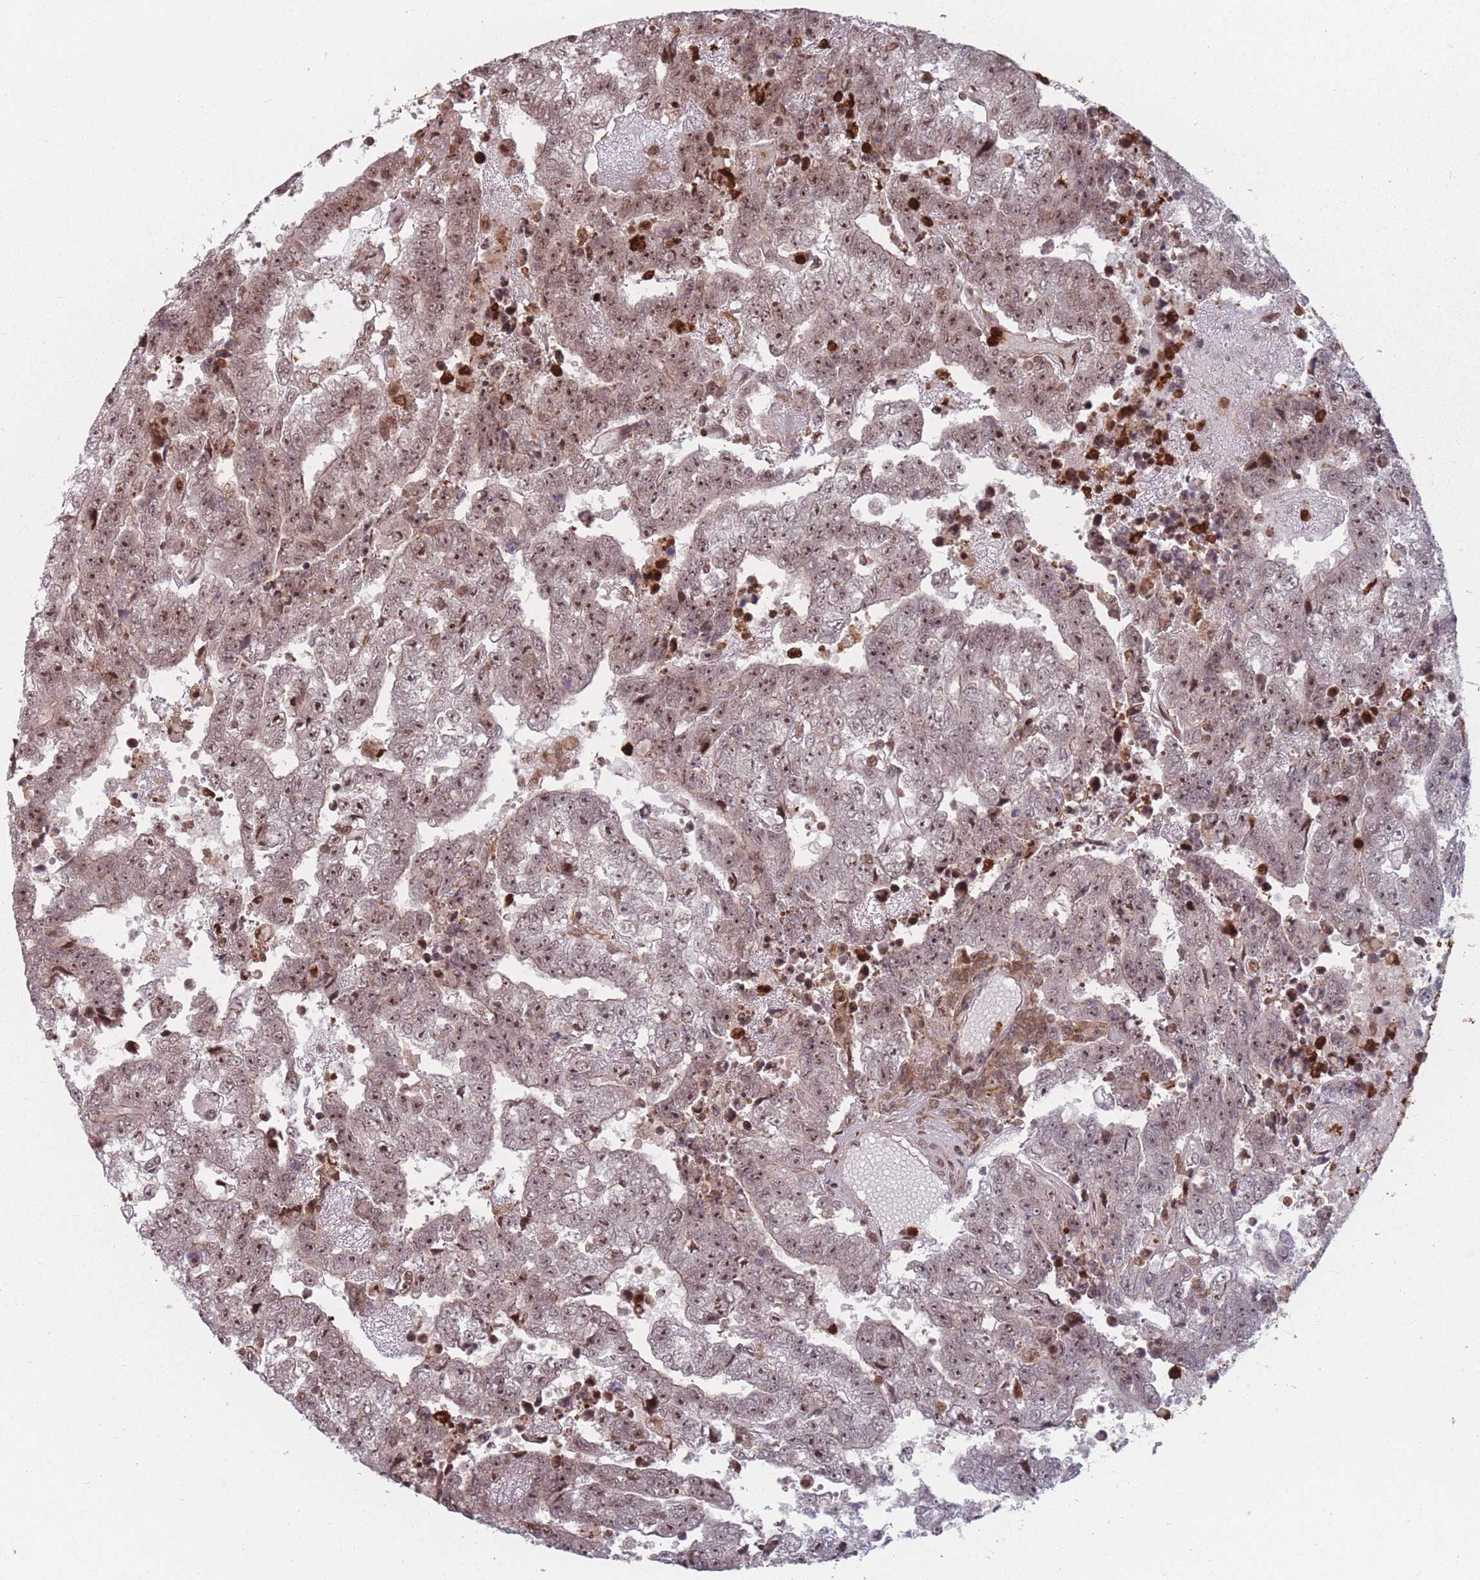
{"staining": {"intensity": "moderate", "quantity": ">75%", "location": "nuclear"}, "tissue": "testis cancer", "cell_type": "Tumor cells", "image_type": "cancer", "snomed": [{"axis": "morphology", "description": "Carcinoma, Embryonal, NOS"}, {"axis": "topography", "description": "Testis"}], "caption": "Protein positivity by IHC shows moderate nuclear expression in about >75% of tumor cells in testis embryonal carcinoma.", "gene": "WDR55", "patient": {"sex": "male", "age": 25}}